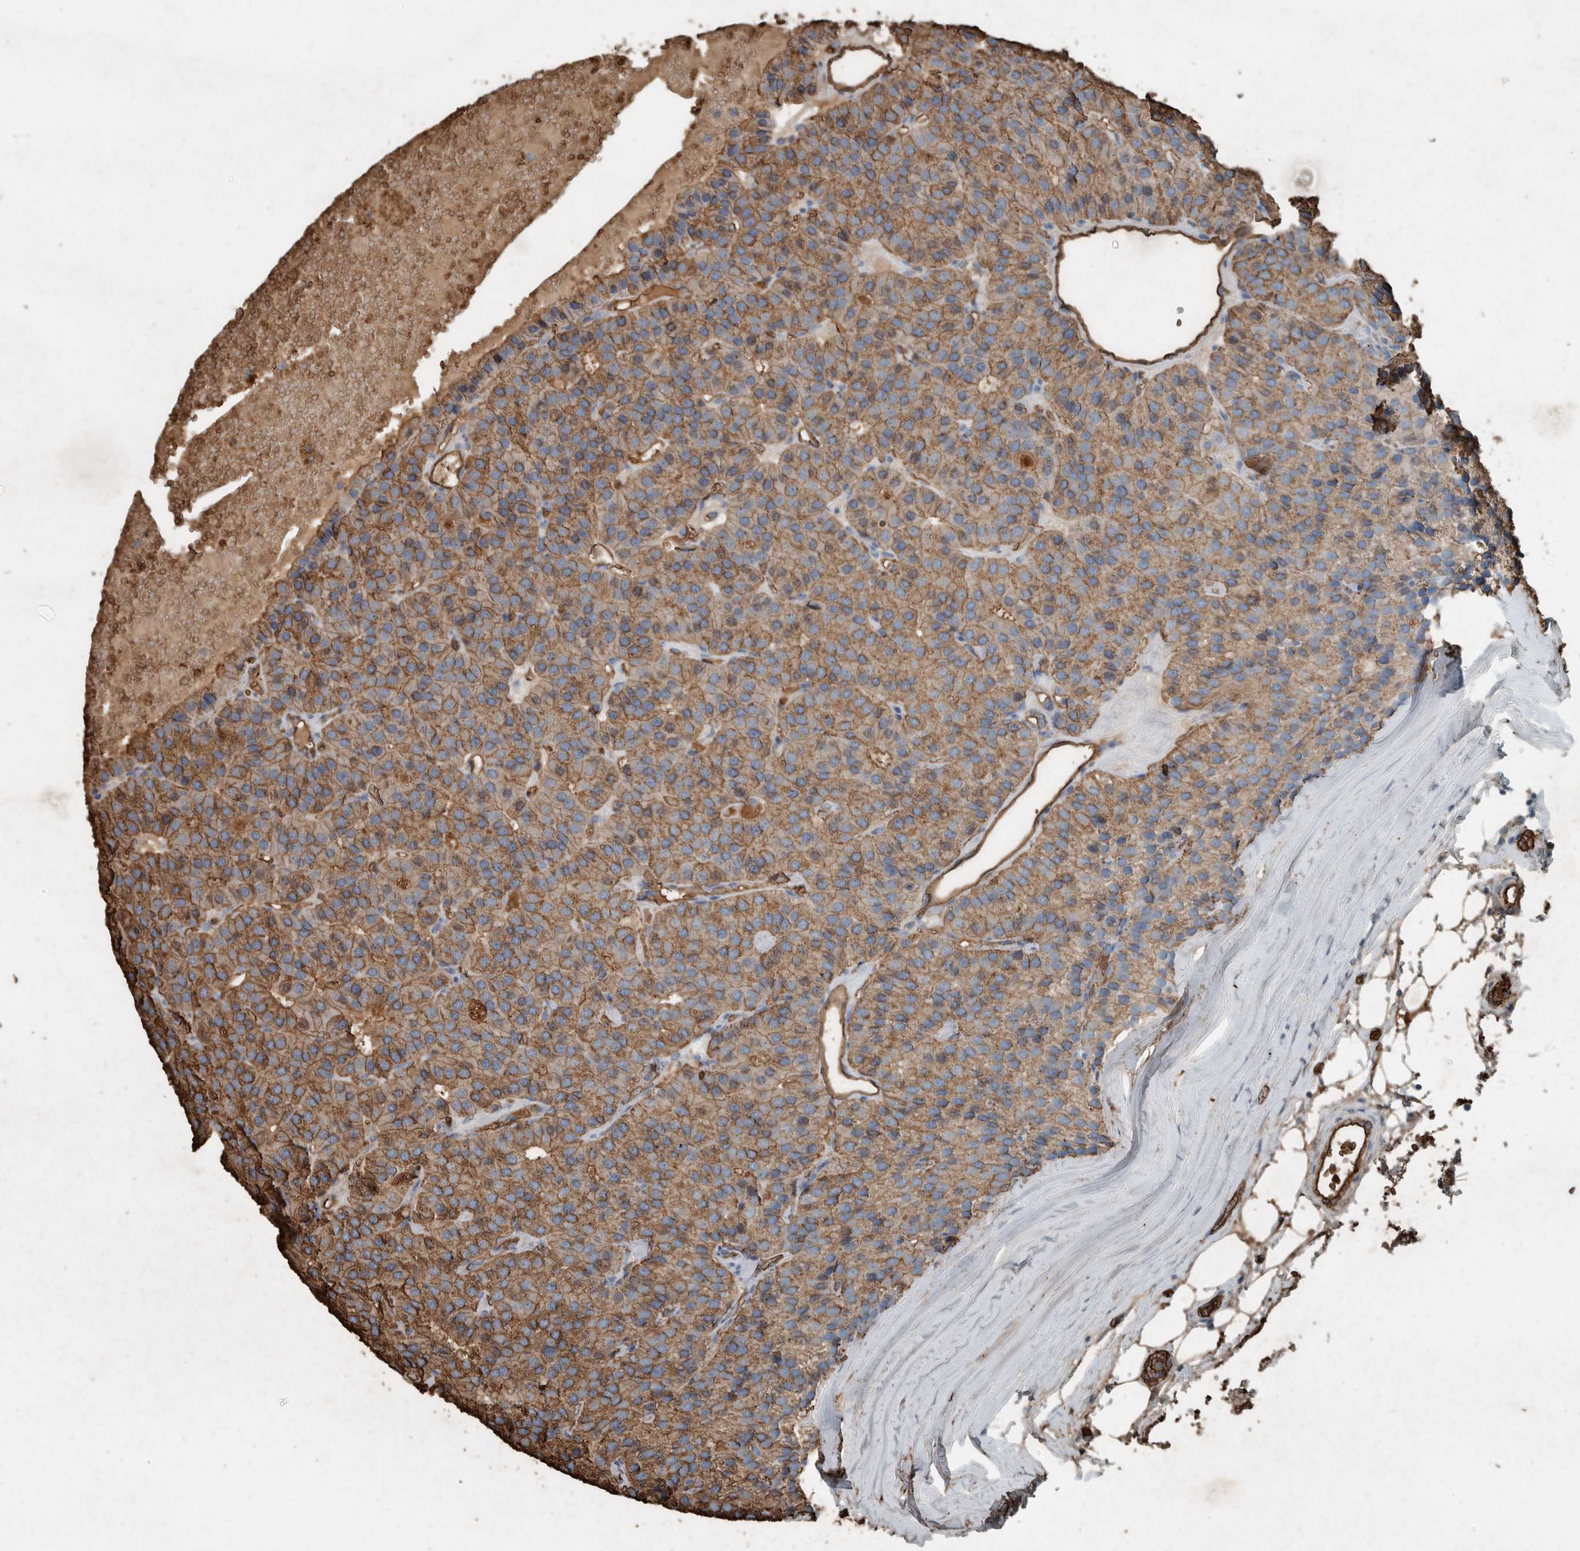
{"staining": {"intensity": "moderate", "quantity": ">75%", "location": "cytoplasmic/membranous"}, "tissue": "parathyroid gland", "cell_type": "Glandular cells", "image_type": "normal", "snomed": [{"axis": "morphology", "description": "Normal tissue, NOS"}, {"axis": "morphology", "description": "Adenoma, NOS"}, {"axis": "topography", "description": "Parathyroid gland"}], "caption": "Immunohistochemistry (DAB) staining of normal parathyroid gland demonstrates moderate cytoplasmic/membranous protein staining in approximately >75% of glandular cells.", "gene": "LBP", "patient": {"sex": "female", "age": 86}}